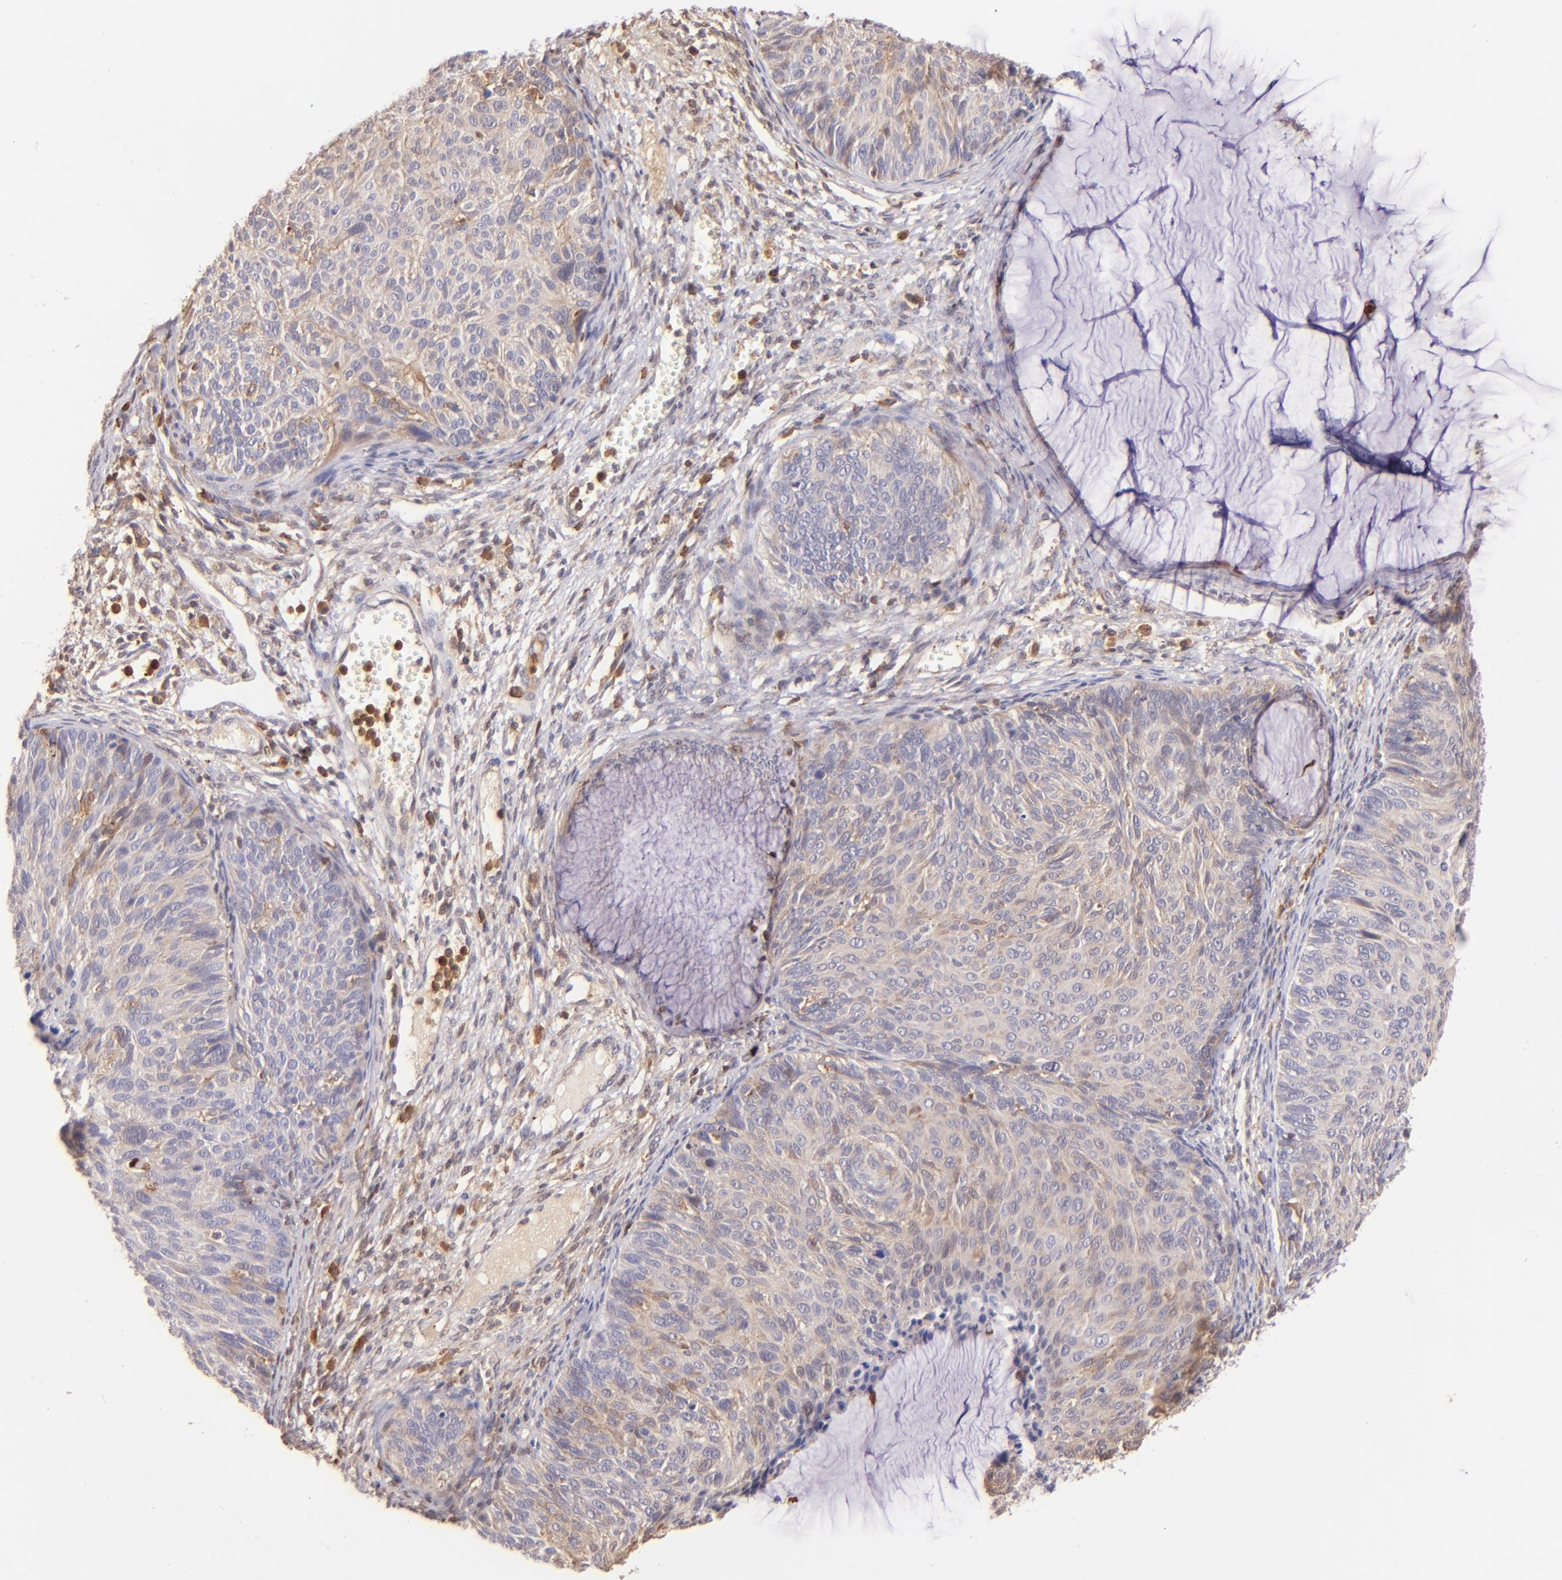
{"staining": {"intensity": "weak", "quantity": "<25%", "location": "cytoplasmic/membranous"}, "tissue": "cervical cancer", "cell_type": "Tumor cells", "image_type": "cancer", "snomed": [{"axis": "morphology", "description": "Squamous cell carcinoma, NOS"}, {"axis": "topography", "description": "Cervix"}], "caption": "IHC micrograph of neoplastic tissue: human cervical cancer (squamous cell carcinoma) stained with DAB (3,3'-diaminobenzidine) displays no significant protein staining in tumor cells. (DAB (3,3'-diaminobenzidine) IHC visualized using brightfield microscopy, high magnification).", "gene": "BTK", "patient": {"sex": "female", "age": 36}}